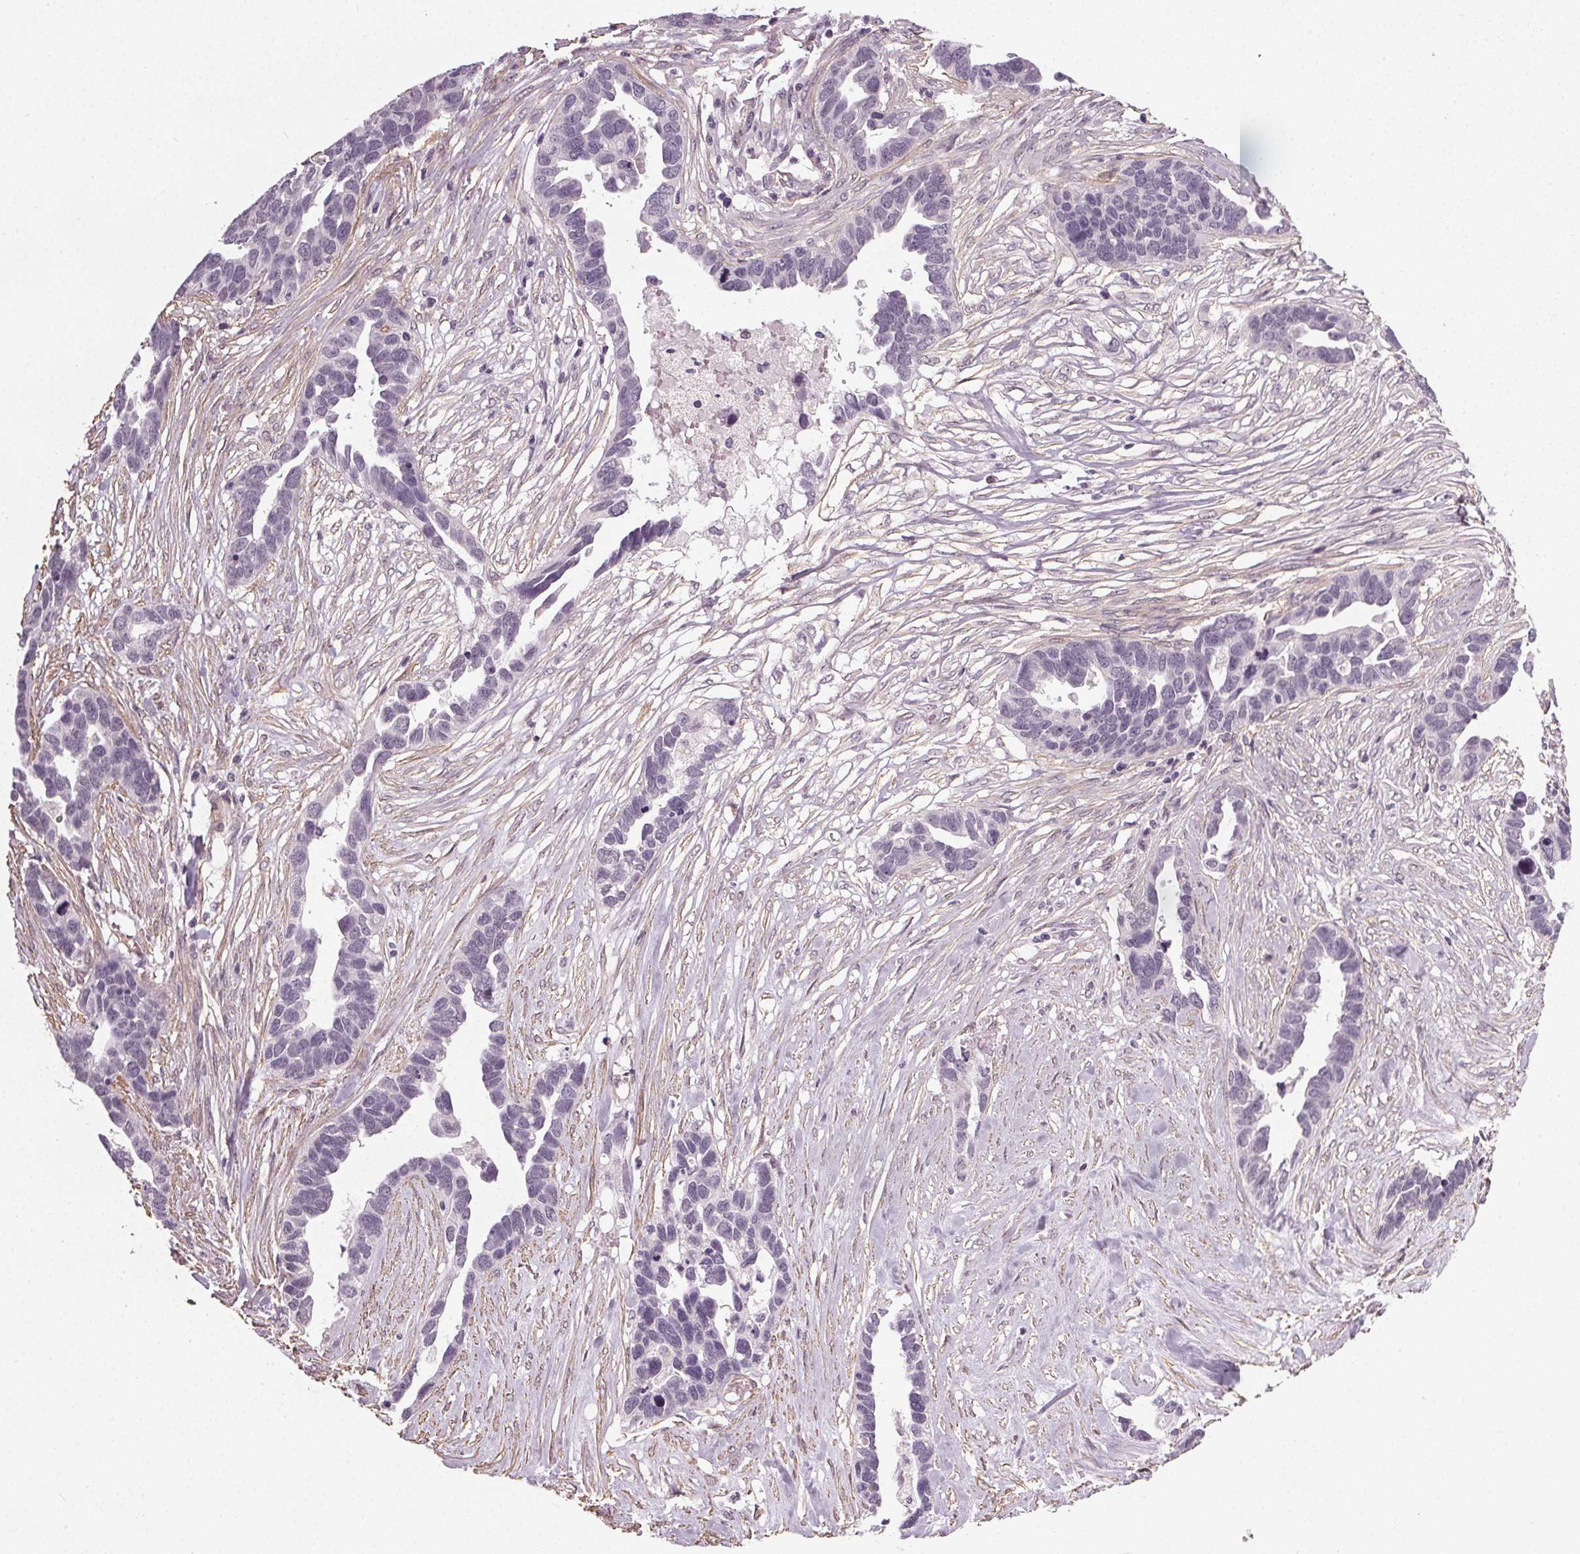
{"staining": {"intensity": "negative", "quantity": "none", "location": "none"}, "tissue": "ovarian cancer", "cell_type": "Tumor cells", "image_type": "cancer", "snomed": [{"axis": "morphology", "description": "Cystadenocarcinoma, serous, NOS"}, {"axis": "topography", "description": "Ovary"}], "caption": "High power microscopy micrograph of an immunohistochemistry (IHC) histopathology image of ovarian cancer (serous cystadenocarcinoma), revealing no significant positivity in tumor cells. (DAB (3,3'-diaminobenzidine) immunohistochemistry, high magnification).", "gene": "PKP1", "patient": {"sex": "female", "age": 54}}